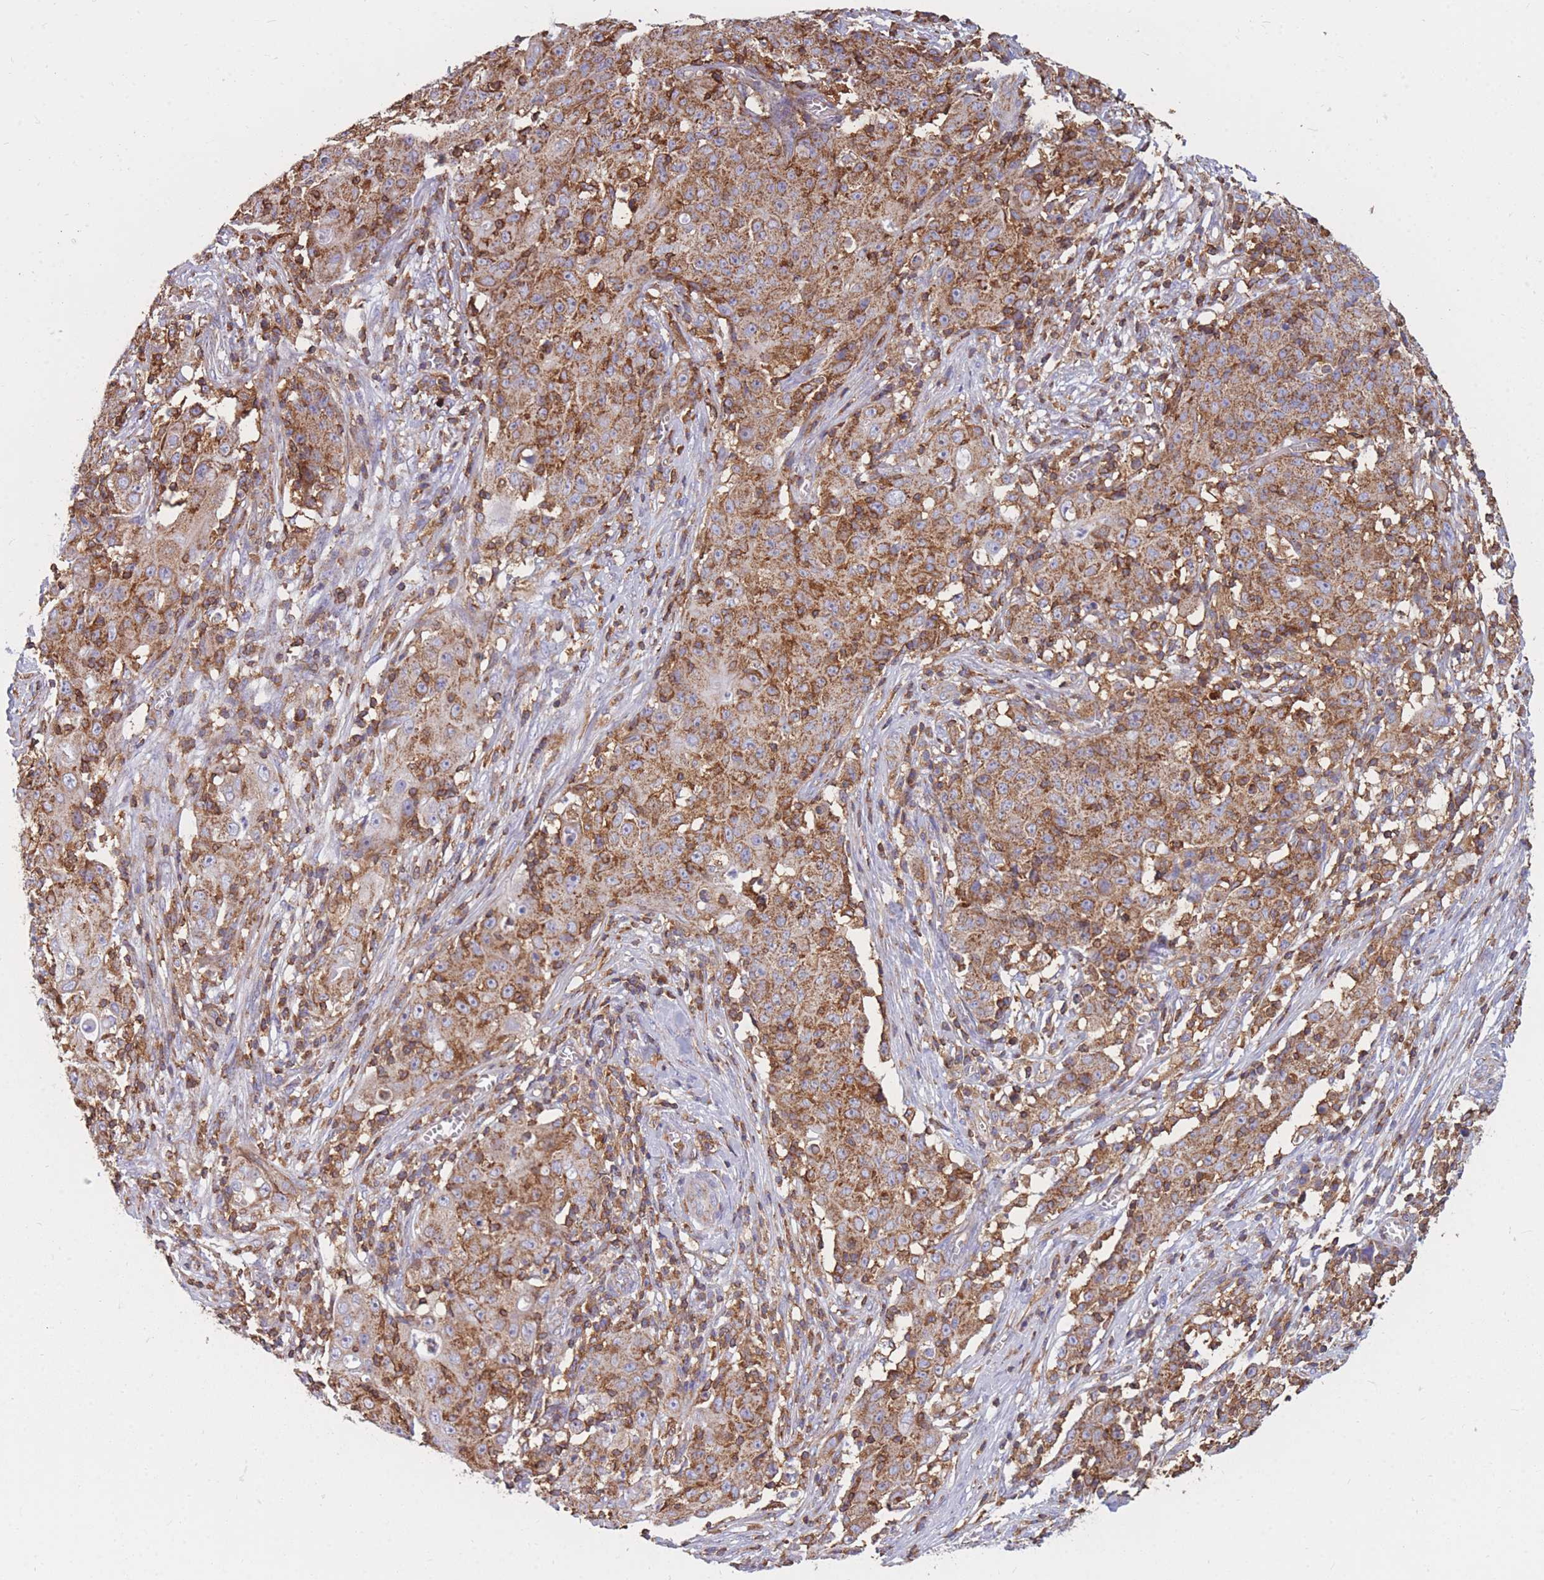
{"staining": {"intensity": "moderate", "quantity": ">75%", "location": "cytoplasmic/membranous"}, "tissue": "ovarian cancer", "cell_type": "Tumor cells", "image_type": "cancer", "snomed": [{"axis": "morphology", "description": "Carcinoma, endometroid"}, {"axis": "topography", "description": "Ovary"}], "caption": "Human ovarian endometroid carcinoma stained with a protein marker shows moderate staining in tumor cells.", "gene": "MRPL54", "patient": {"sex": "female", "age": 42}}